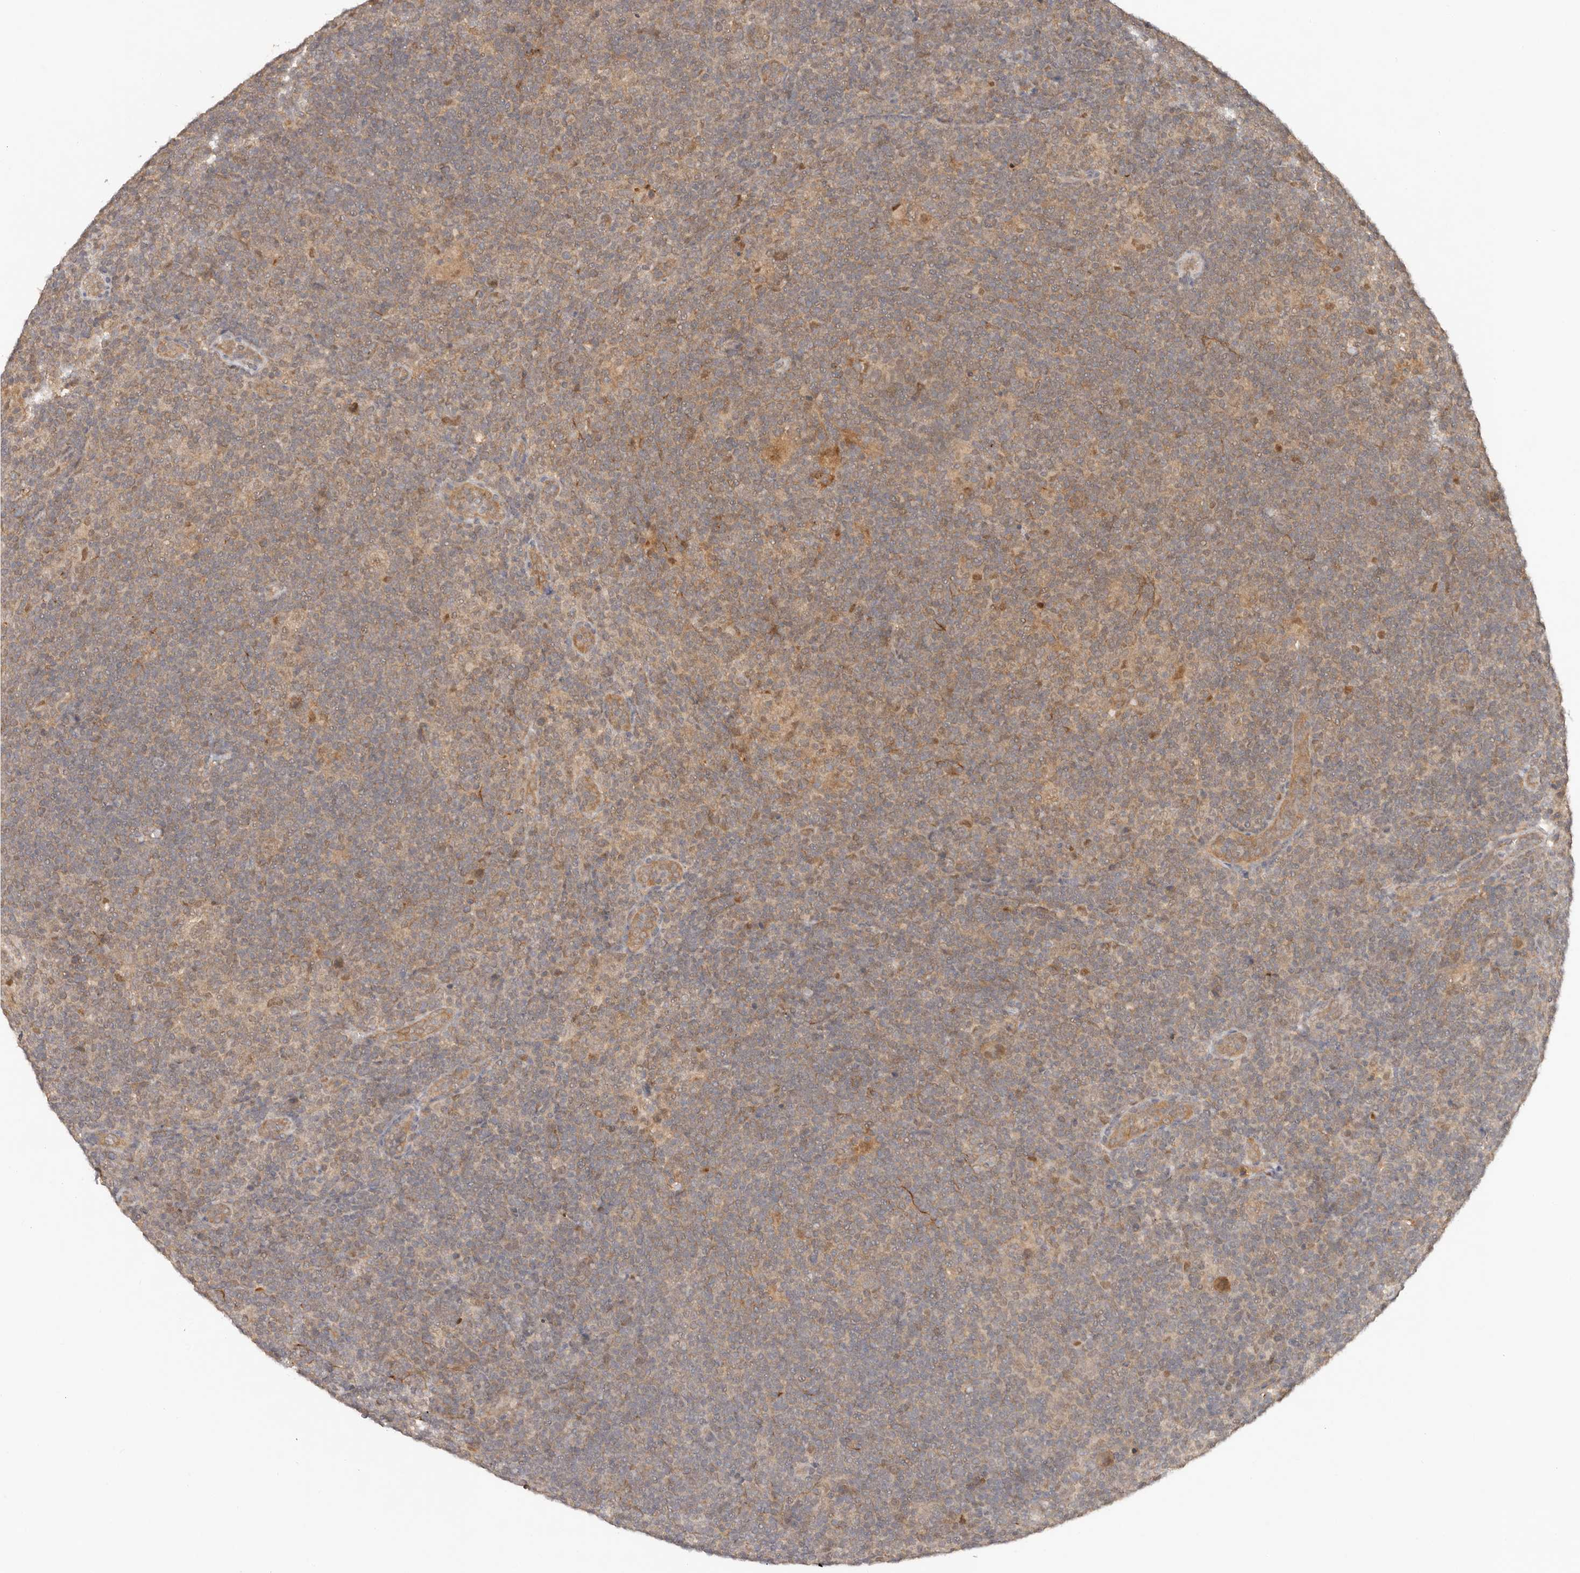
{"staining": {"intensity": "moderate", "quantity": "<25%", "location": "cytoplasmic/membranous"}, "tissue": "lymphoma", "cell_type": "Tumor cells", "image_type": "cancer", "snomed": [{"axis": "morphology", "description": "Hodgkin's disease, NOS"}, {"axis": "topography", "description": "Lymph node"}], "caption": "Human lymphoma stained for a protein (brown) exhibits moderate cytoplasmic/membranous positive positivity in about <25% of tumor cells.", "gene": "PSMA5", "patient": {"sex": "female", "age": 57}}